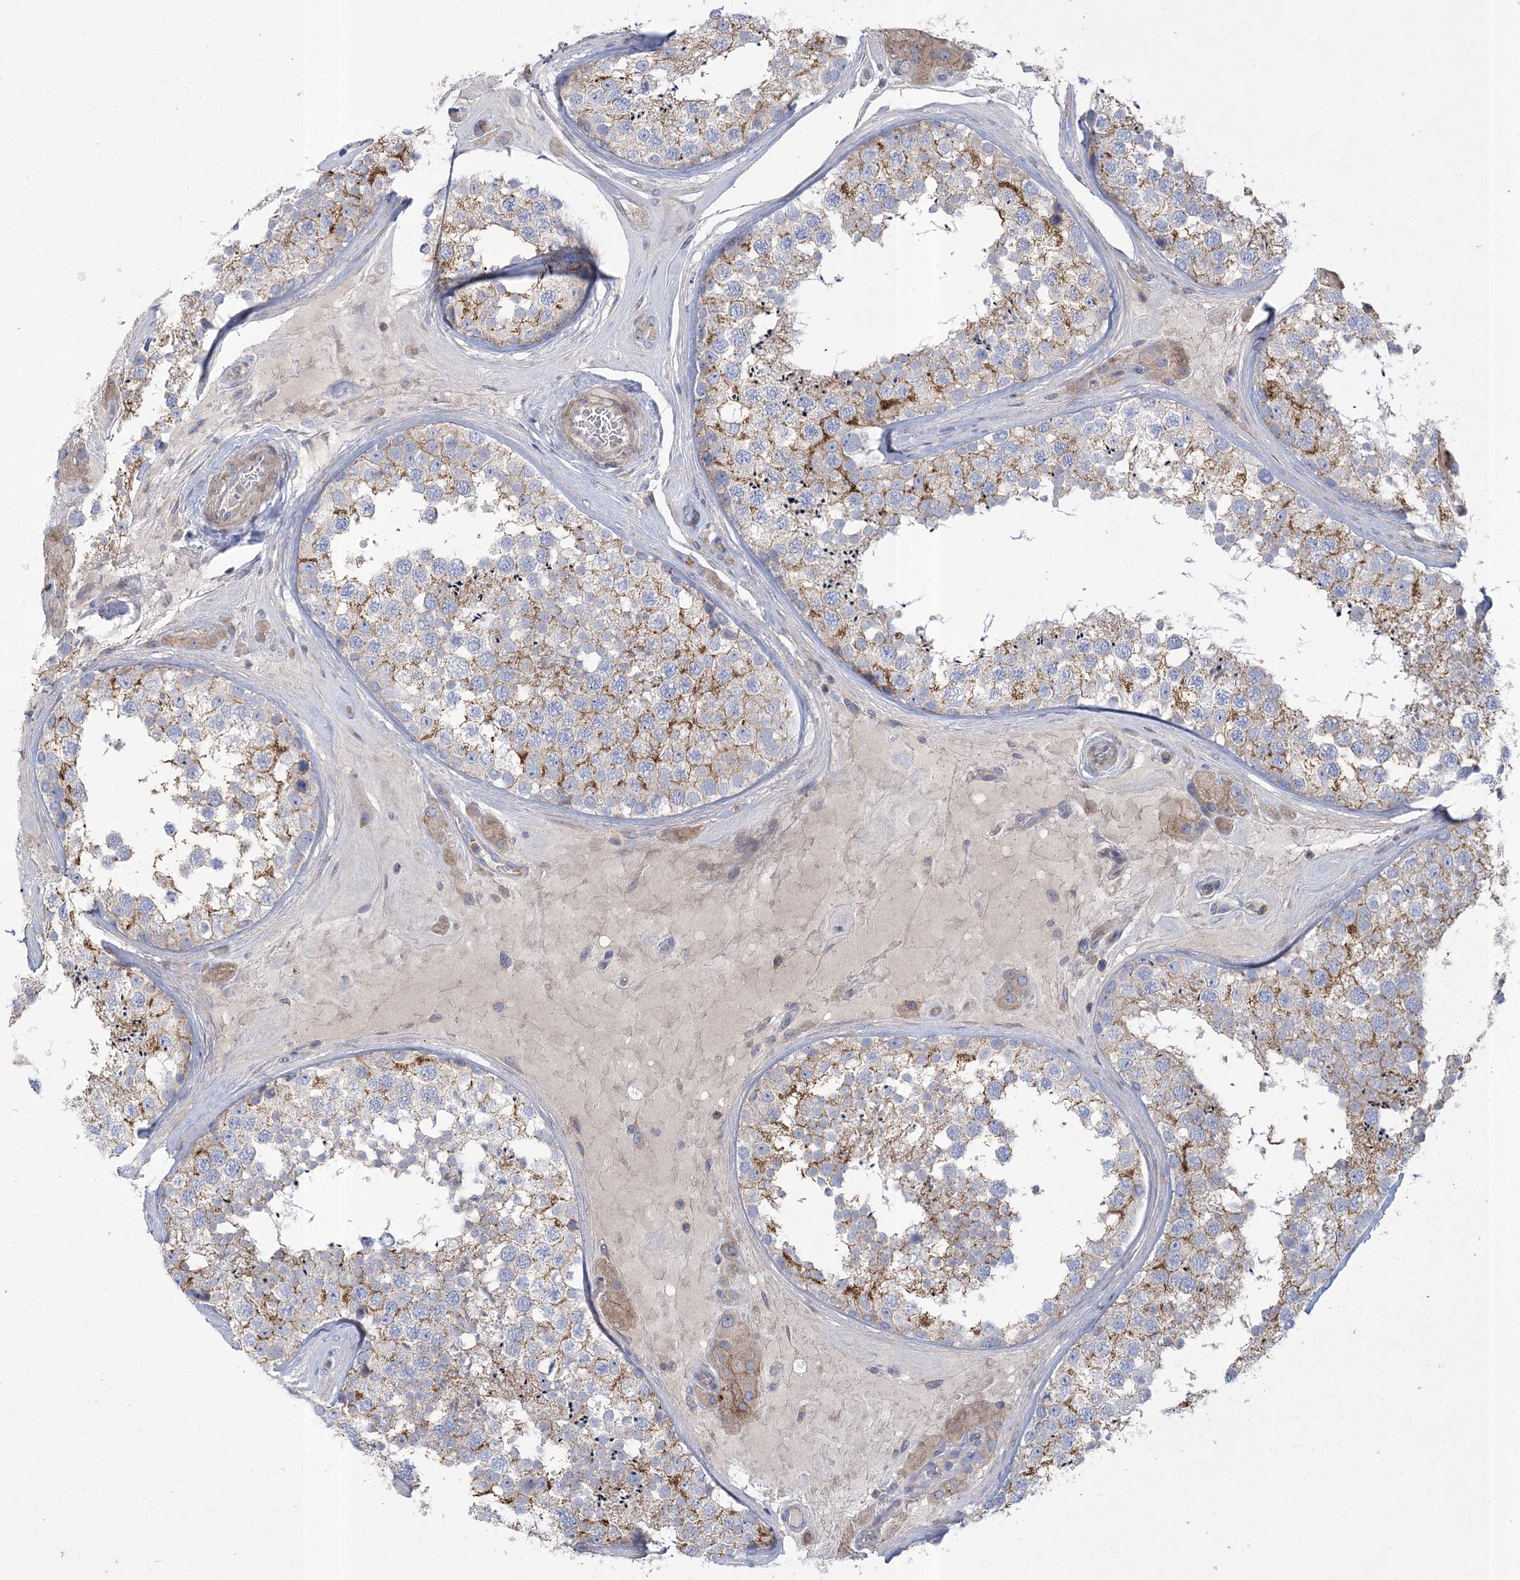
{"staining": {"intensity": "moderate", "quantity": "25%-75%", "location": "cytoplasmic/membranous"}, "tissue": "testis", "cell_type": "Cells in seminiferous ducts", "image_type": "normal", "snomed": [{"axis": "morphology", "description": "Normal tissue, NOS"}, {"axis": "topography", "description": "Testis"}], "caption": "Protein staining of benign testis displays moderate cytoplasmic/membranous positivity in about 25%-75% of cells in seminiferous ducts. The staining is performed using DAB (3,3'-diaminobenzidine) brown chromogen to label protein expression. The nuclei are counter-stained blue using hematoxylin.", "gene": "ARSJ", "patient": {"sex": "male", "age": 46}}